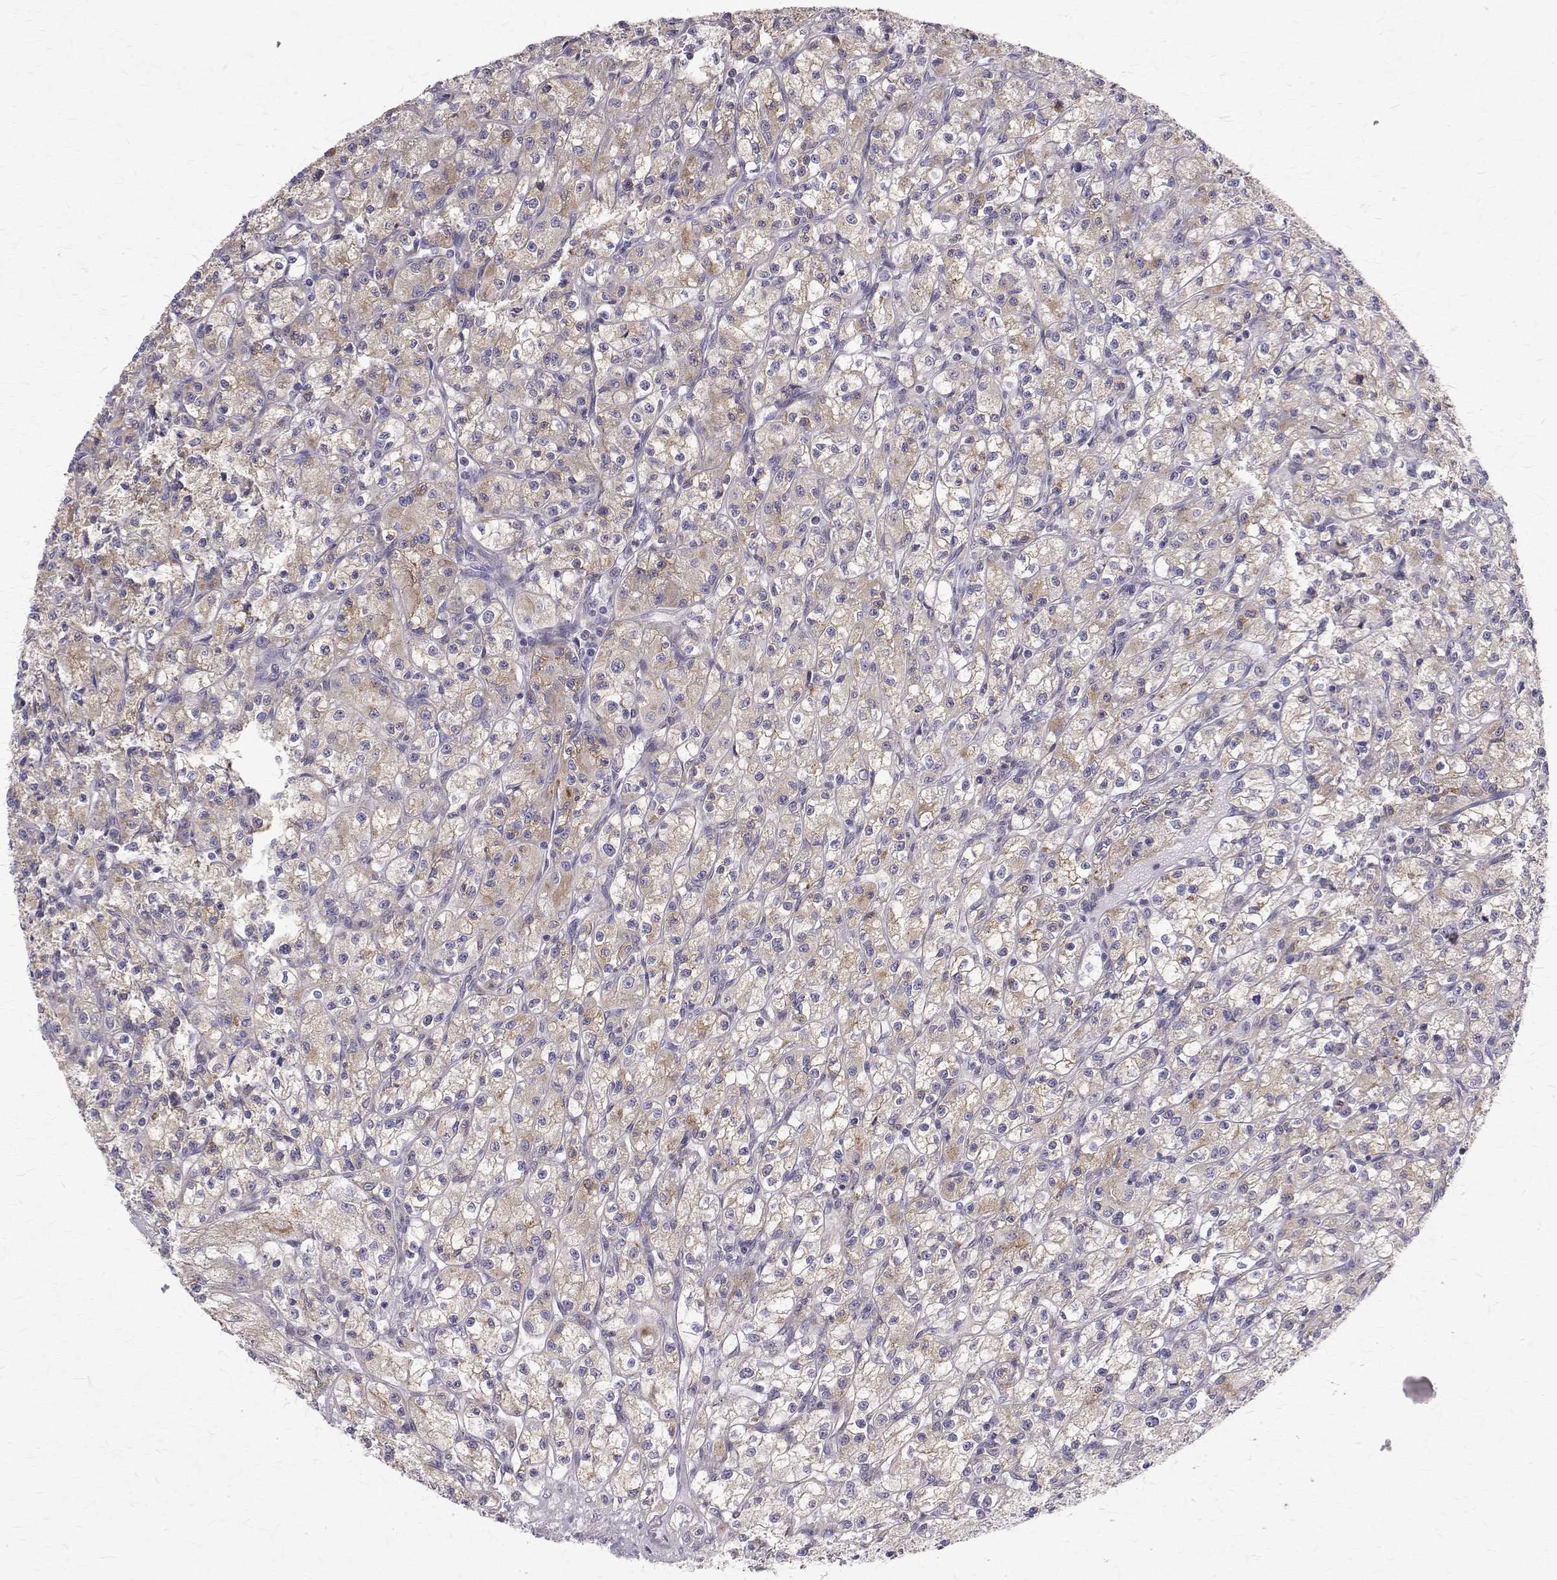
{"staining": {"intensity": "weak", "quantity": "<25%", "location": "cytoplasmic/membranous"}, "tissue": "renal cancer", "cell_type": "Tumor cells", "image_type": "cancer", "snomed": [{"axis": "morphology", "description": "Adenocarcinoma, NOS"}, {"axis": "topography", "description": "Kidney"}], "caption": "A histopathology image of human renal cancer (adenocarcinoma) is negative for staining in tumor cells.", "gene": "CCDC89", "patient": {"sex": "female", "age": 70}}